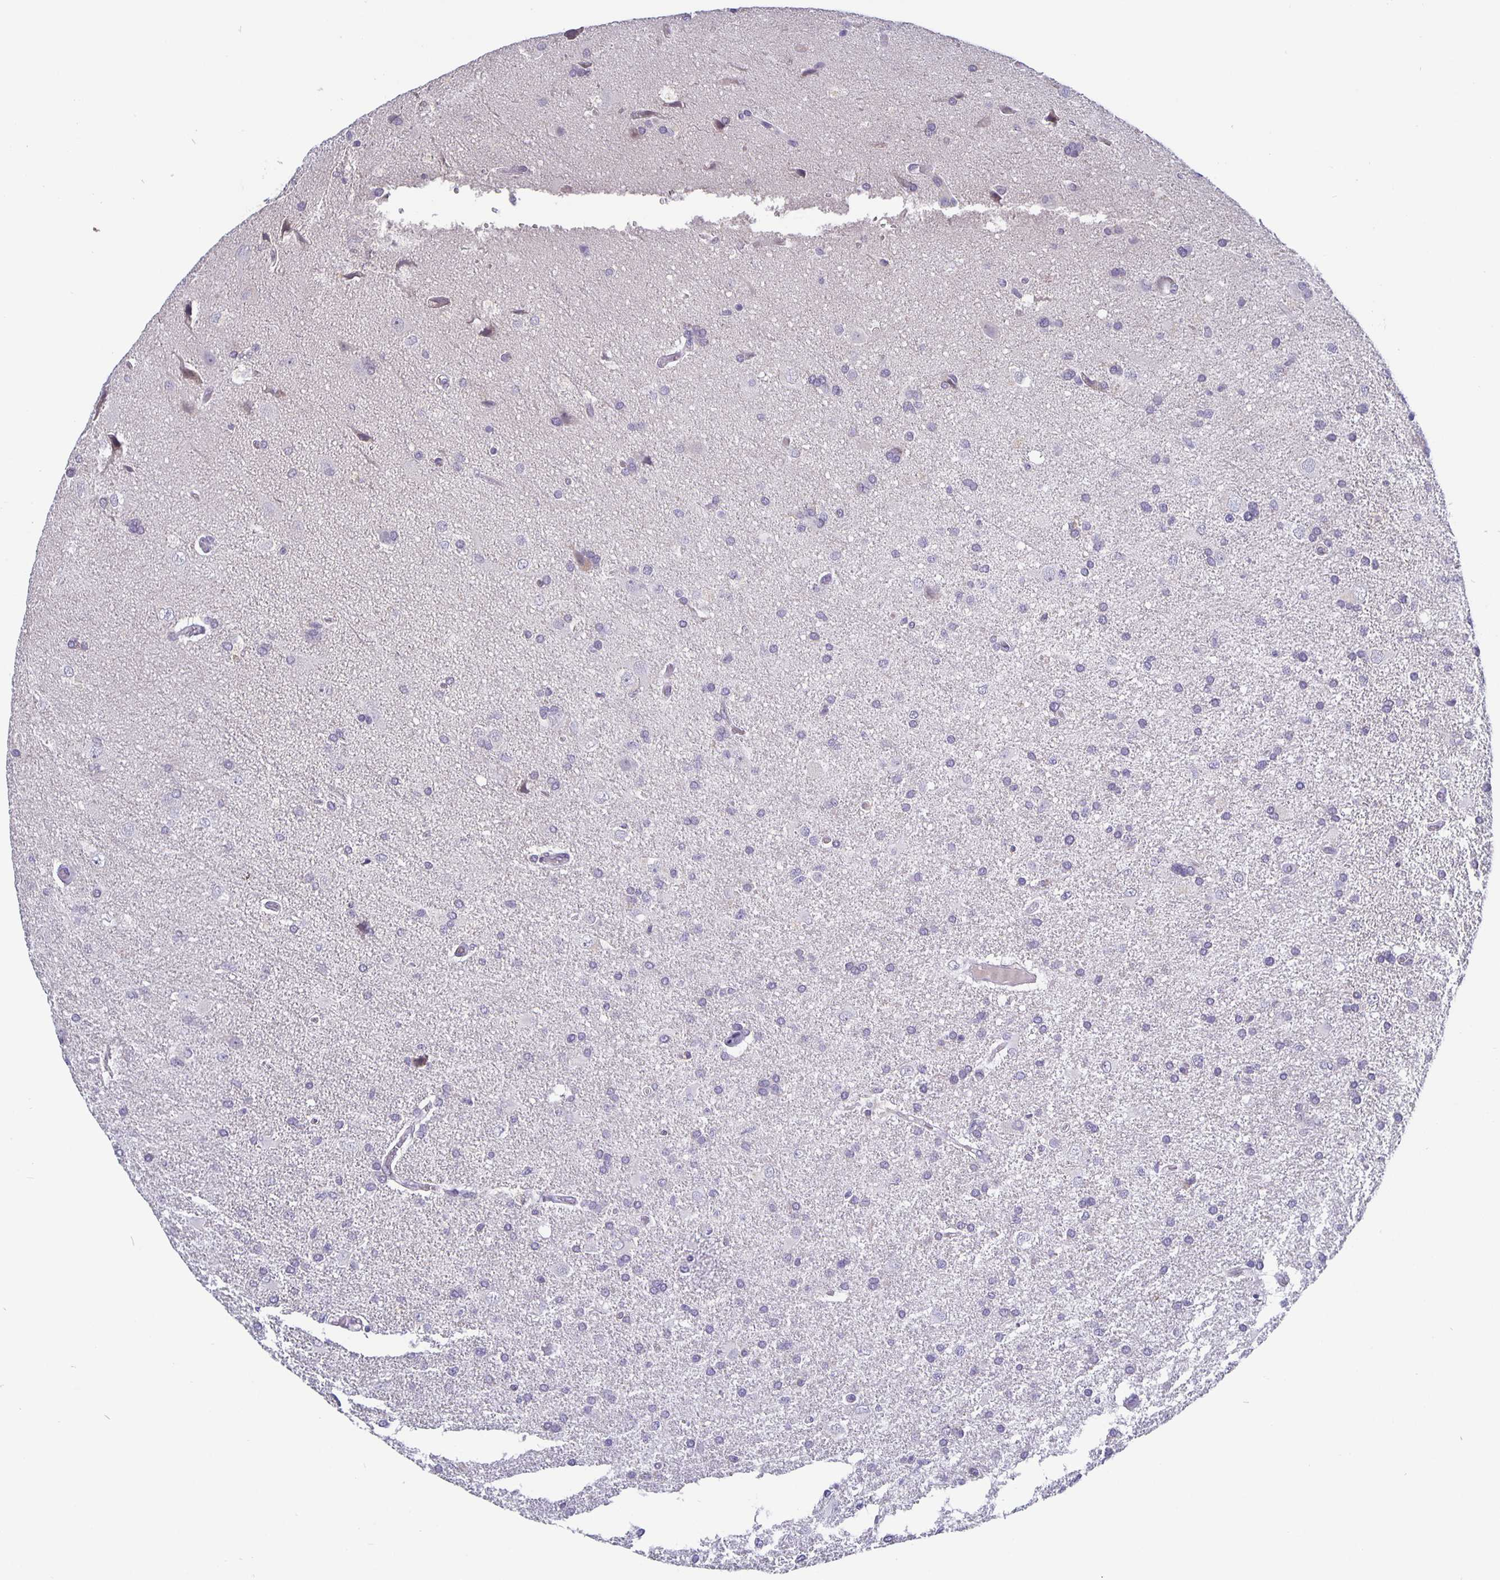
{"staining": {"intensity": "negative", "quantity": "none", "location": "none"}, "tissue": "glioma", "cell_type": "Tumor cells", "image_type": "cancer", "snomed": [{"axis": "morphology", "description": "Glioma, malignant, High grade"}, {"axis": "topography", "description": "Brain"}], "caption": "Tumor cells show no significant positivity in malignant glioma (high-grade).", "gene": "GDF15", "patient": {"sex": "male", "age": 68}}